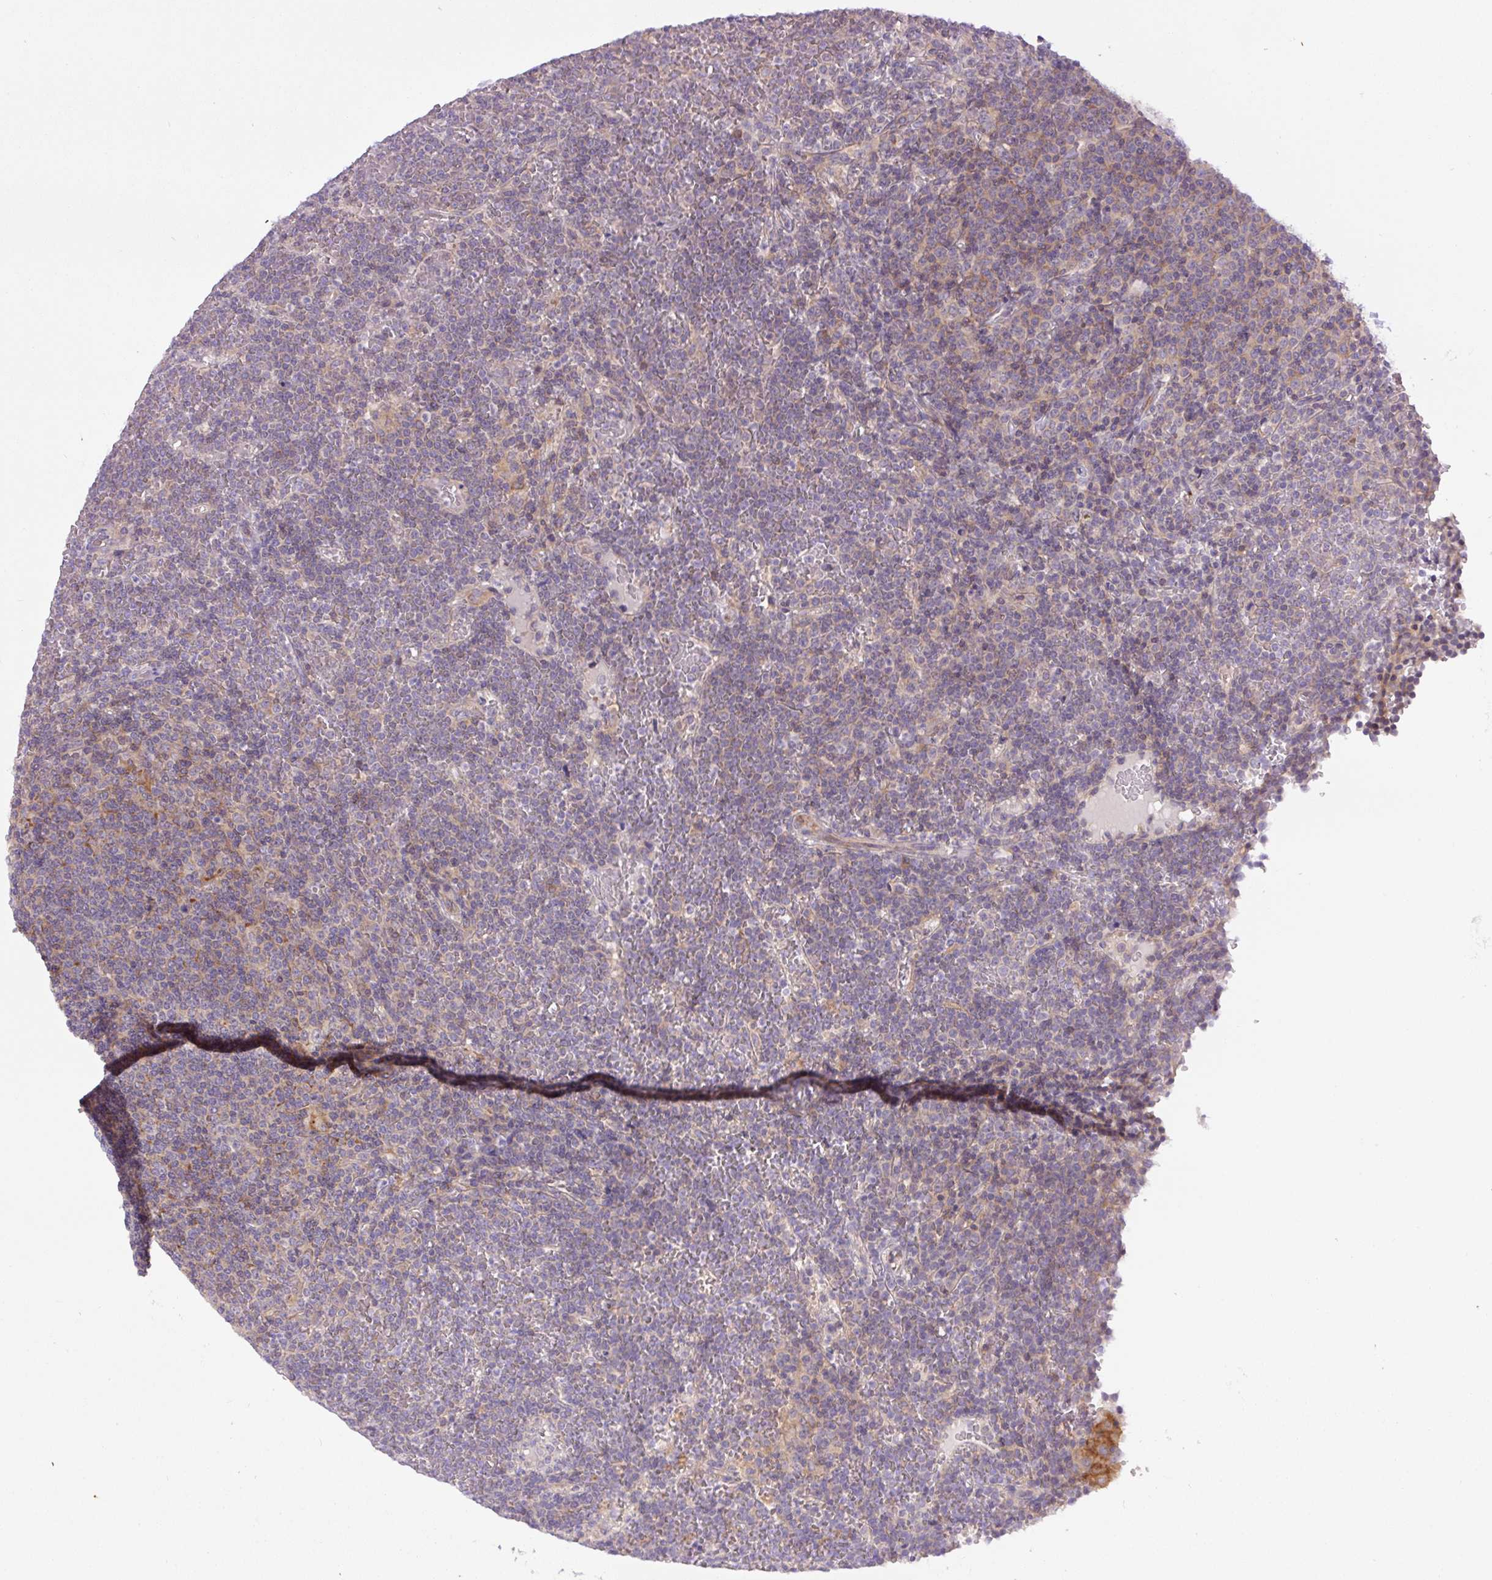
{"staining": {"intensity": "negative", "quantity": "none", "location": "none"}, "tissue": "lymphoma", "cell_type": "Tumor cells", "image_type": "cancer", "snomed": [{"axis": "morphology", "description": "Malignant lymphoma, non-Hodgkin's type, Low grade"}, {"axis": "topography", "description": "Spleen"}], "caption": "The immunohistochemistry photomicrograph has no significant staining in tumor cells of low-grade malignant lymphoma, non-Hodgkin's type tissue. (DAB (3,3'-diaminobenzidine) immunohistochemistry visualized using brightfield microscopy, high magnification).", "gene": "MINK1", "patient": {"sex": "female", "age": 19}}